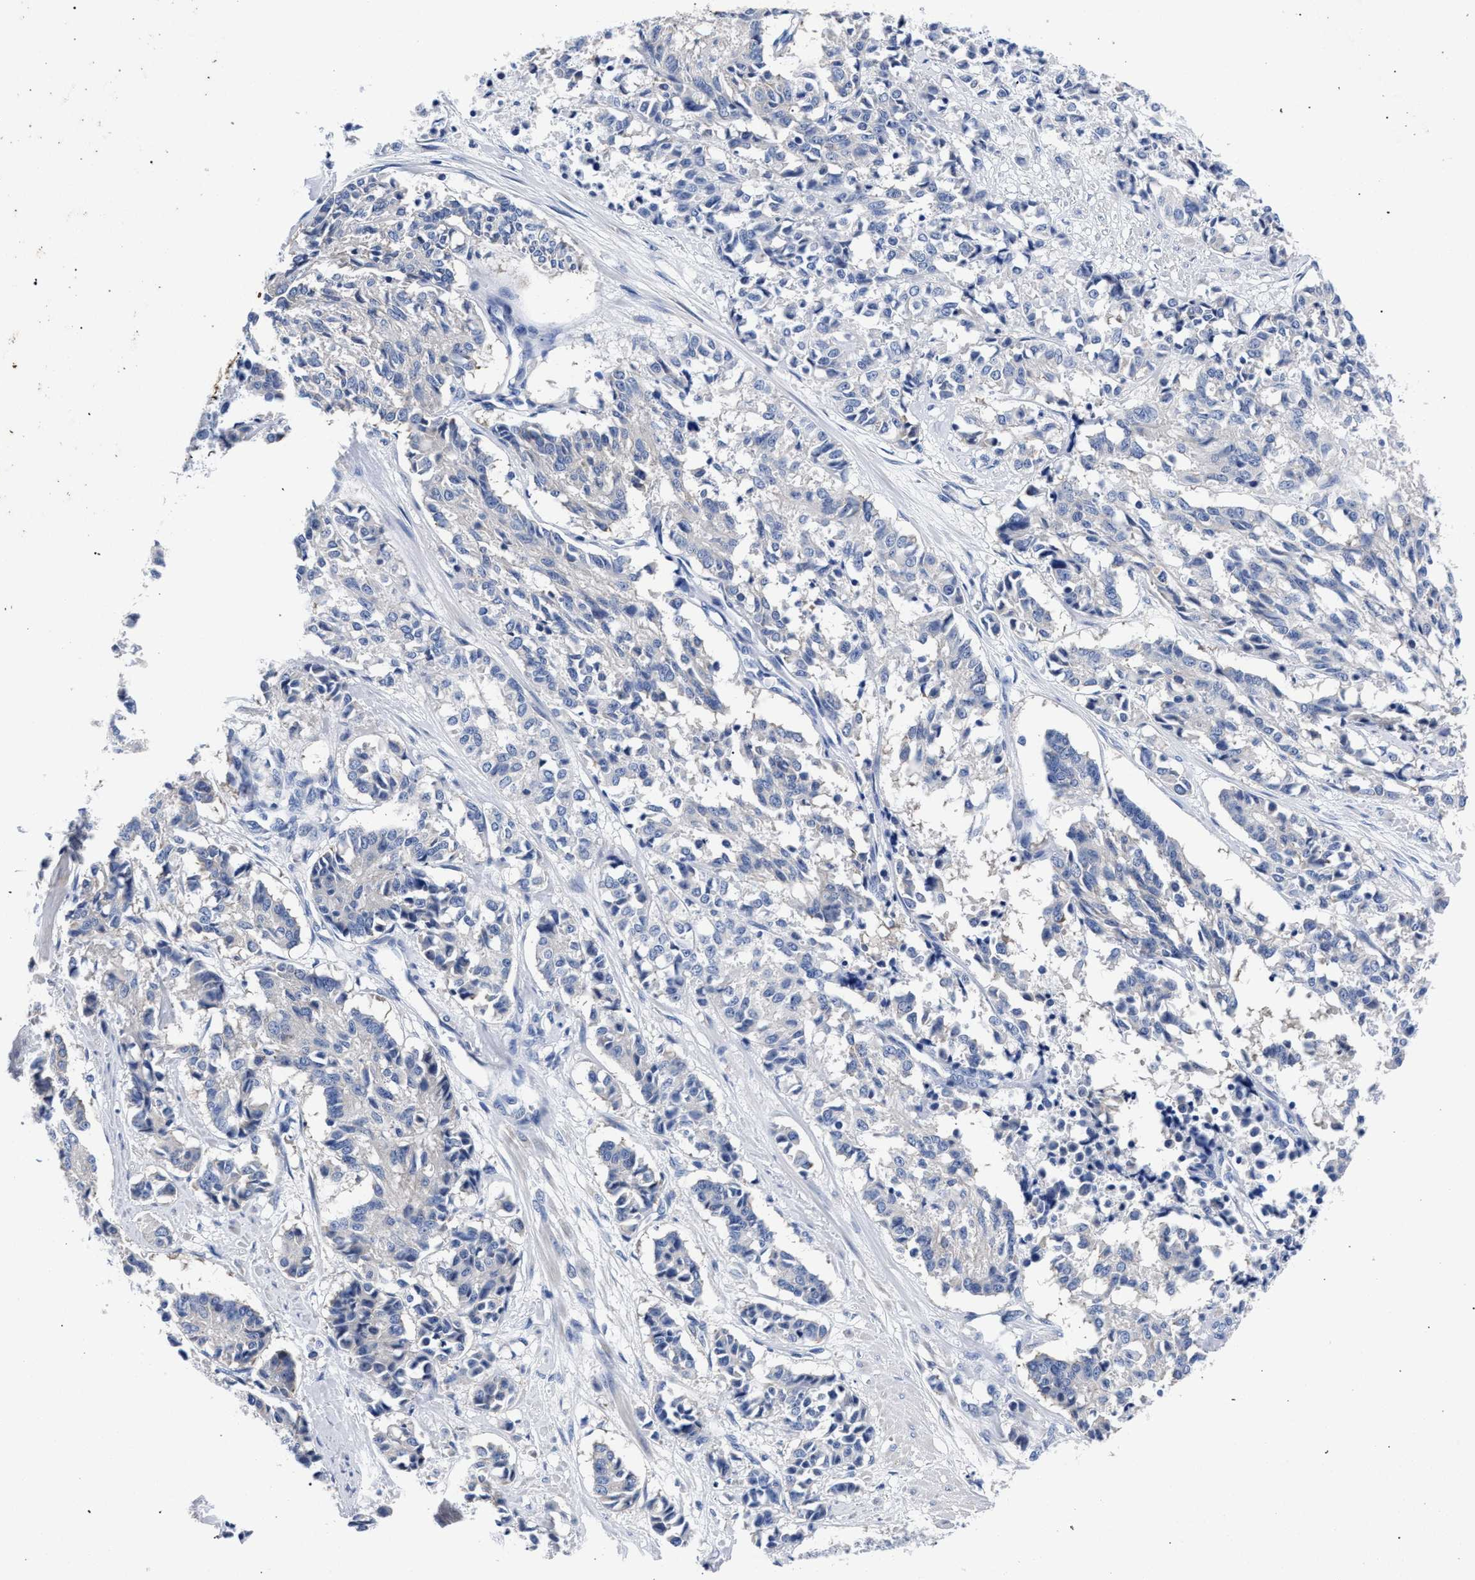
{"staining": {"intensity": "negative", "quantity": "none", "location": "none"}, "tissue": "cervical cancer", "cell_type": "Tumor cells", "image_type": "cancer", "snomed": [{"axis": "morphology", "description": "Squamous cell carcinoma, NOS"}, {"axis": "topography", "description": "Cervix"}], "caption": "An immunohistochemistry photomicrograph of squamous cell carcinoma (cervical) is shown. There is no staining in tumor cells of squamous cell carcinoma (cervical).", "gene": "AKAP4", "patient": {"sex": "female", "age": 35}}